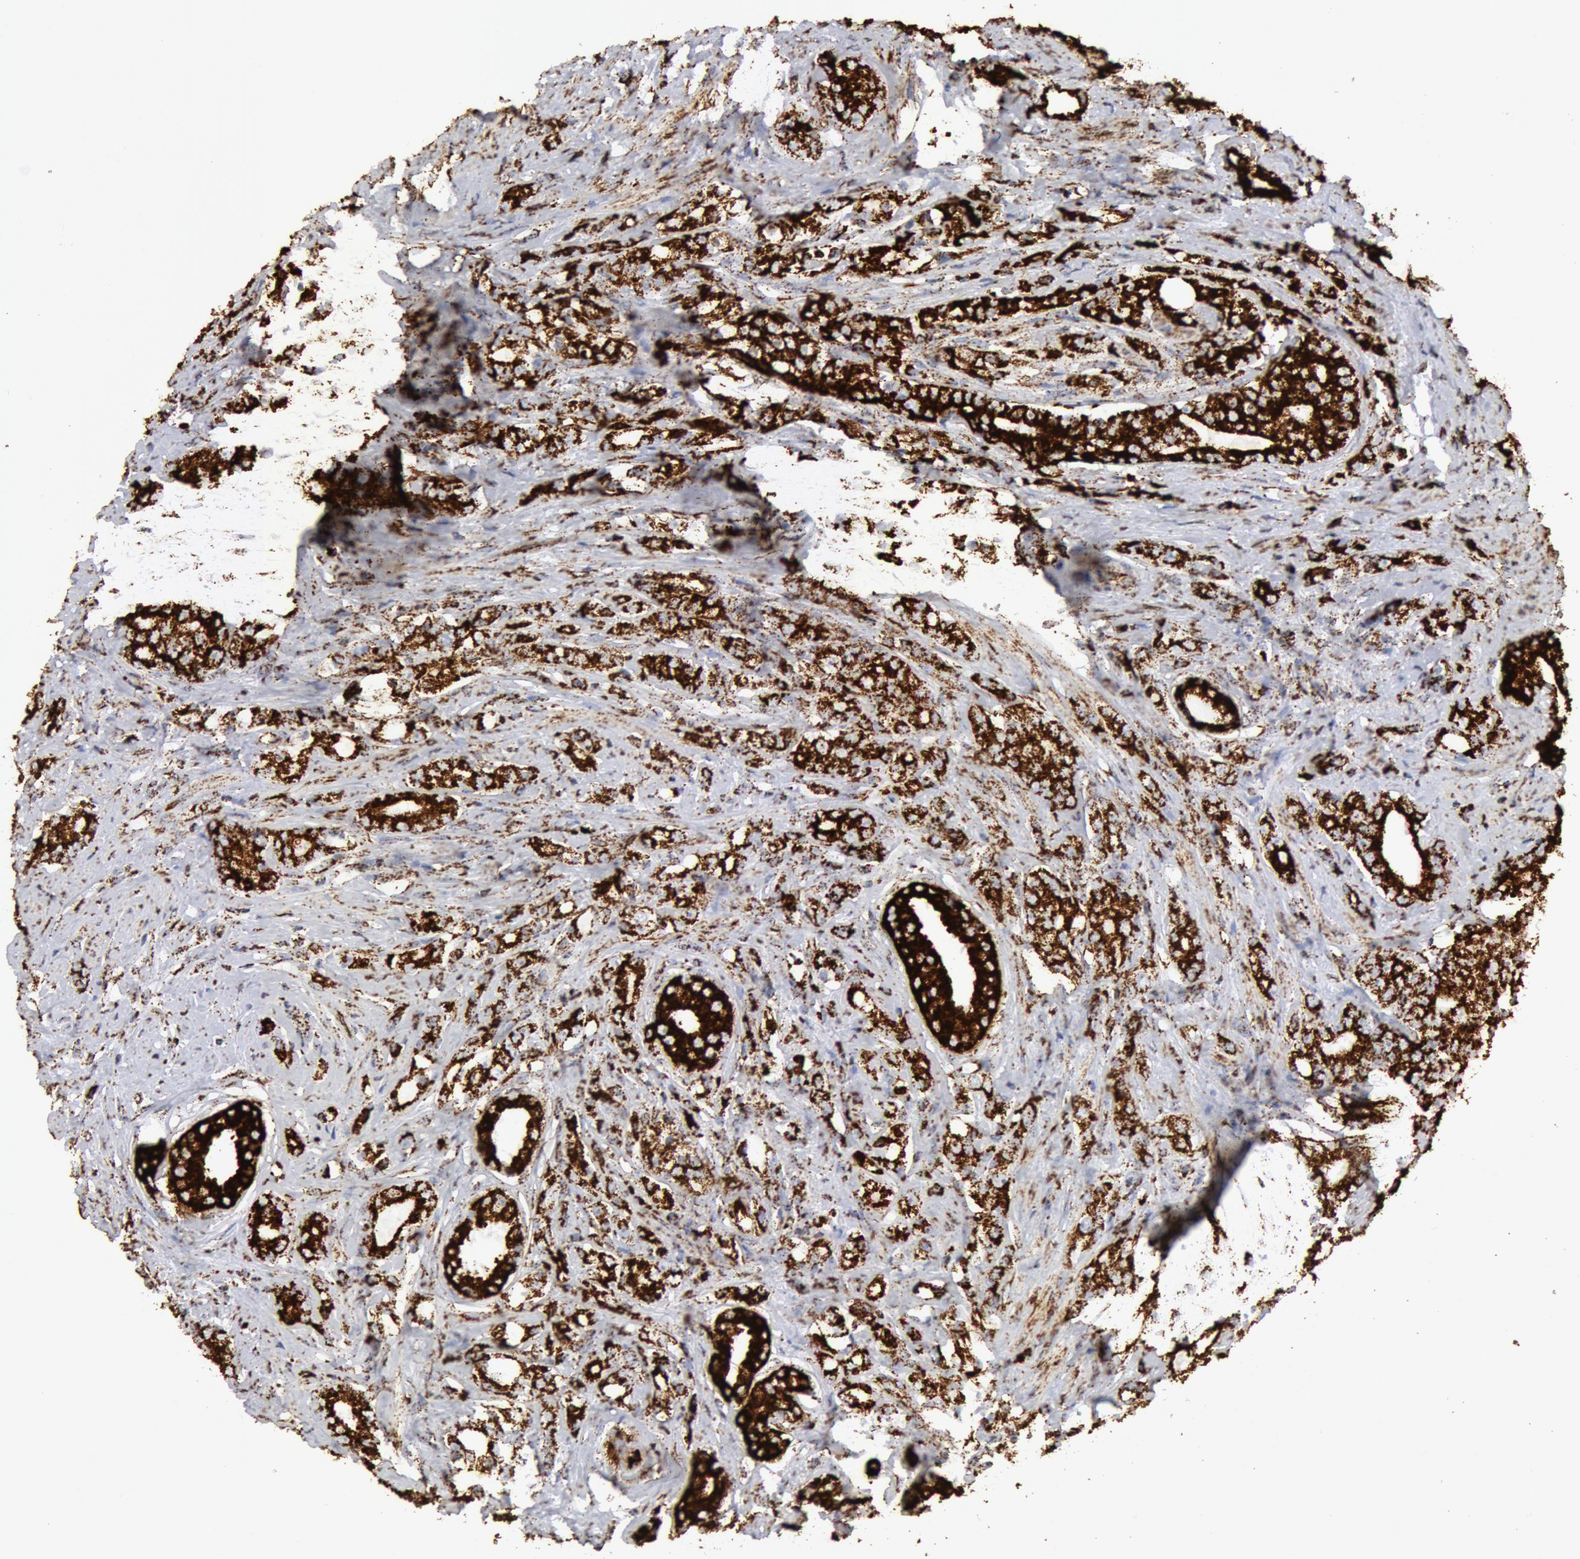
{"staining": {"intensity": "strong", "quantity": ">75%", "location": "cytoplasmic/membranous"}, "tissue": "prostate cancer", "cell_type": "Tumor cells", "image_type": "cancer", "snomed": [{"axis": "morphology", "description": "Adenocarcinoma, Medium grade"}, {"axis": "topography", "description": "Prostate"}], "caption": "Strong cytoplasmic/membranous staining is identified in approximately >75% of tumor cells in prostate medium-grade adenocarcinoma.", "gene": "ATP5F1B", "patient": {"sex": "male", "age": 59}}